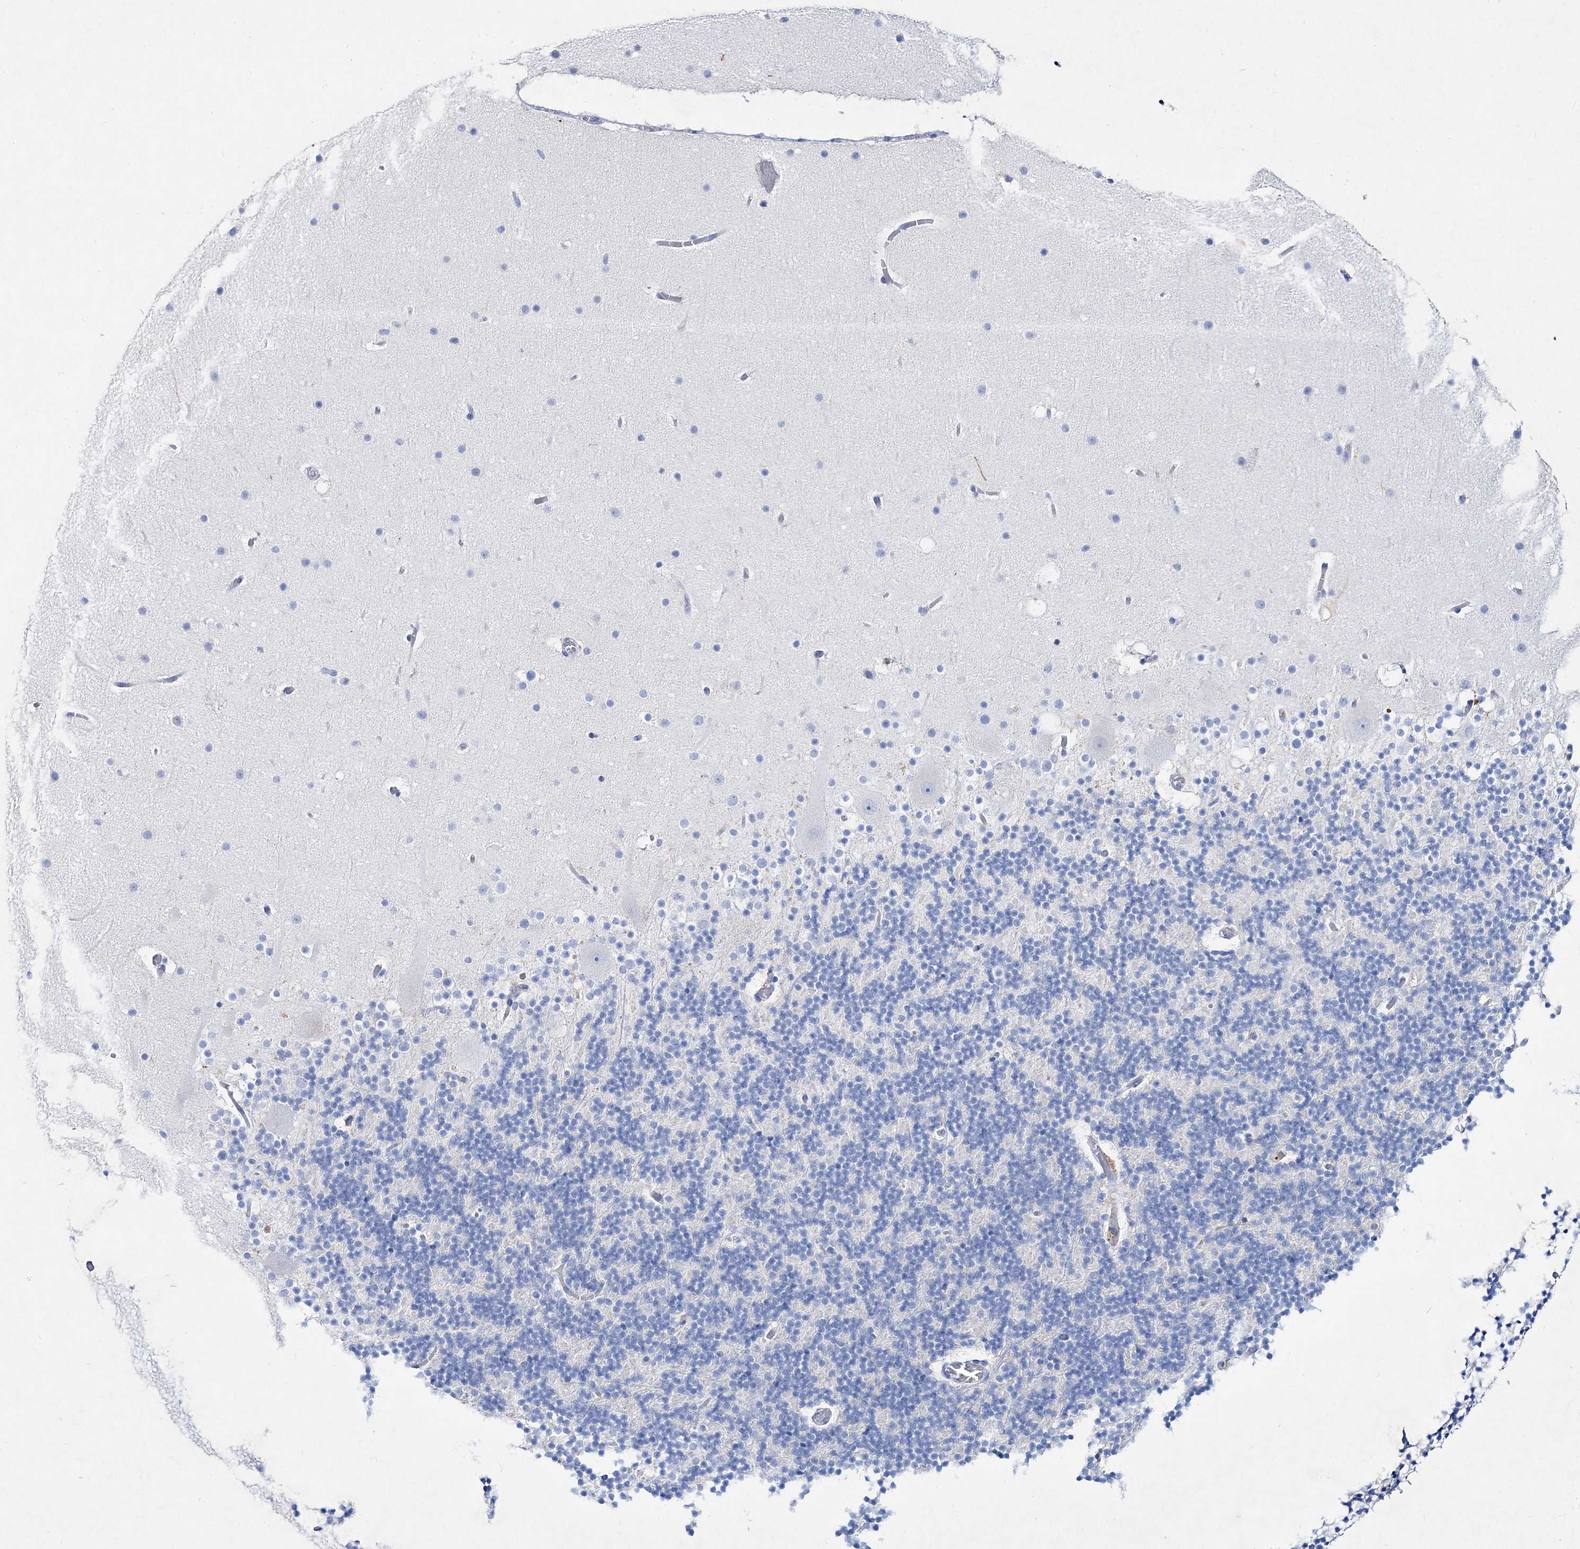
{"staining": {"intensity": "negative", "quantity": "none", "location": "none"}, "tissue": "cerebellum", "cell_type": "Cells in granular layer", "image_type": "normal", "snomed": [{"axis": "morphology", "description": "Normal tissue, NOS"}, {"axis": "topography", "description": "Cerebellum"}], "caption": "High power microscopy photomicrograph of an IHC photomicrograph of unremarkable cerebellum, revealing no significant staining in cells in granular layer. (DAB (3,3'-diaminobenzidine) immunohistochemistry with hematoxylin counter stain).", "gene": "SPINK7", "patient": {"sex": "male", "age": 57}}